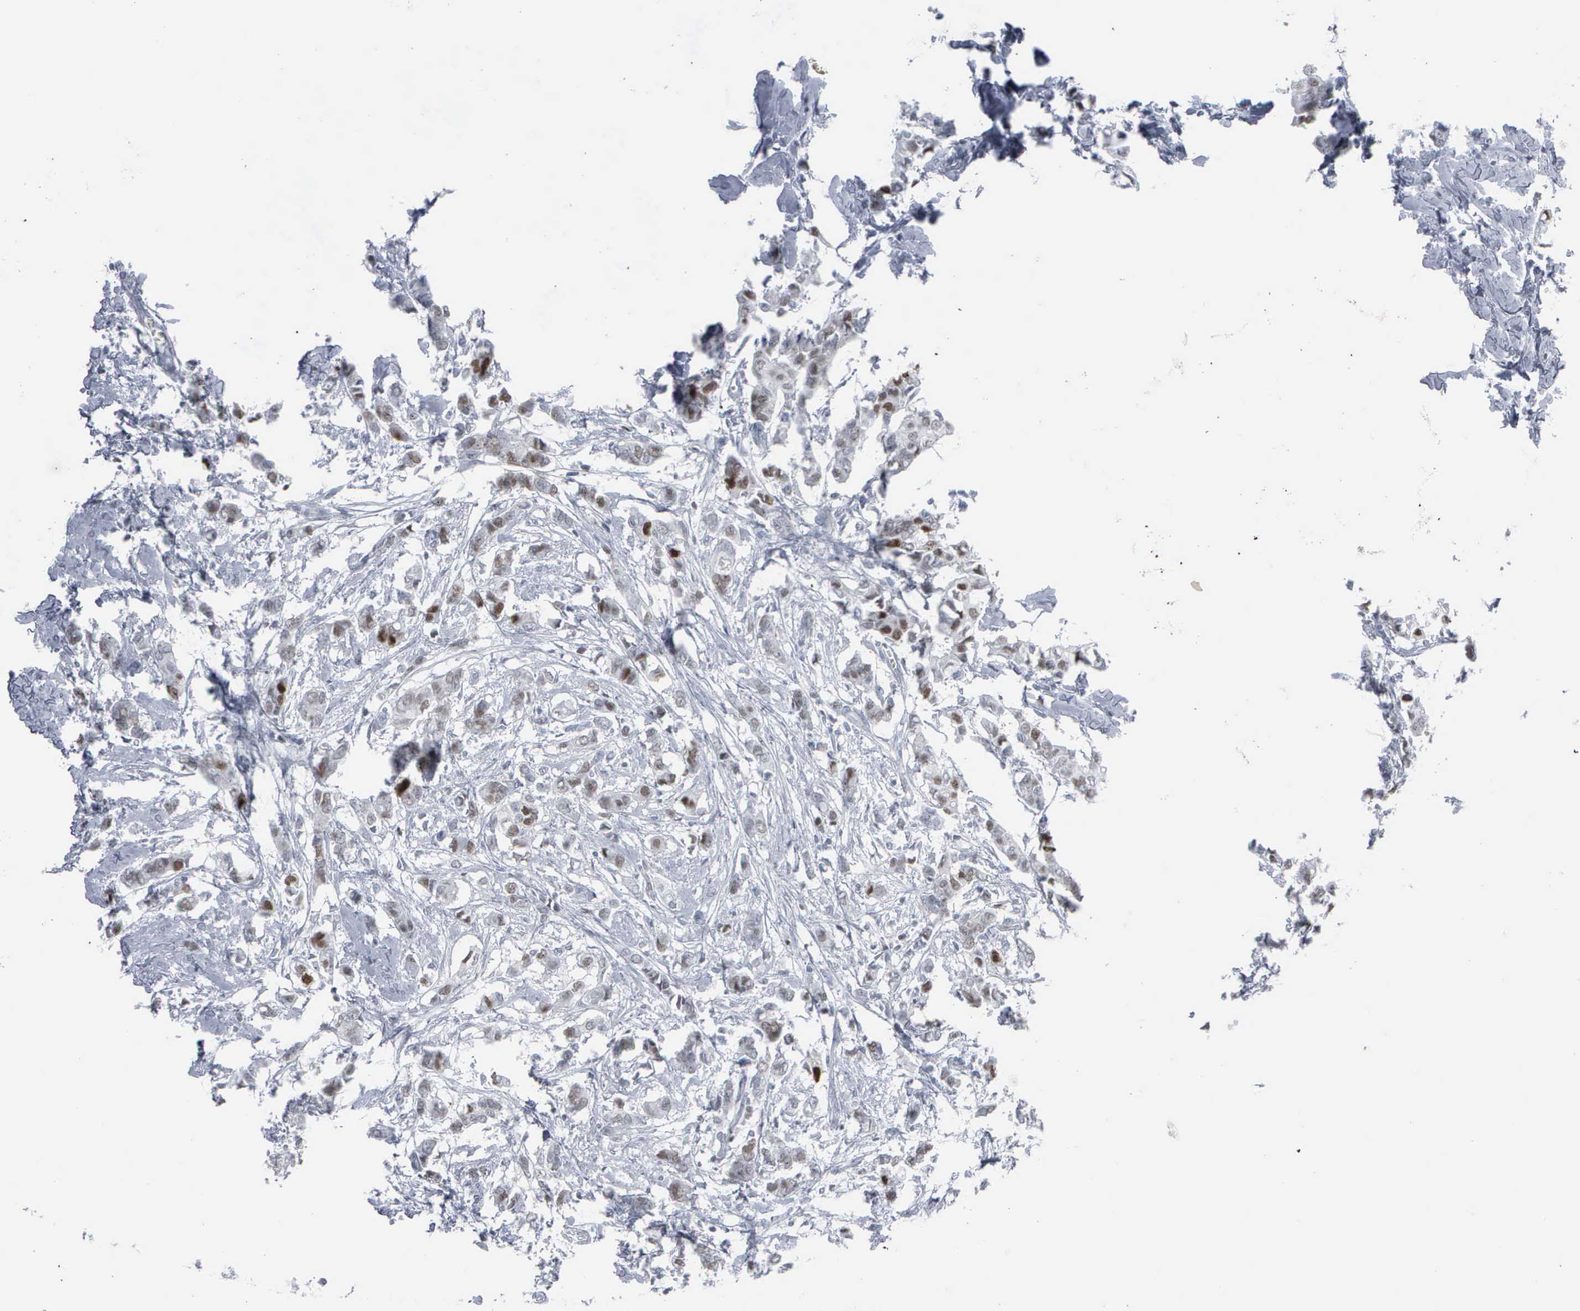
{"staining": {"intensity": "moderate", "quantity": "25%-75%", "location": "nuclear"}, "tissue": "breast cancer", "cell_type": "Tumor cells", "image_type": "cancer", "snomed": [{"axis": "morphology", "description": "Duct carcinoma"}, {"axis": "topography", "description": "Breast"}], "caption": "Protein expression analysis of human breast infiltrating ductal carcinoma reveals moderate nuclear staining in approximately 25%-75% of tumor cells.", "gene": "CCND3", "patient": {"sex": "female", "age": 84}}